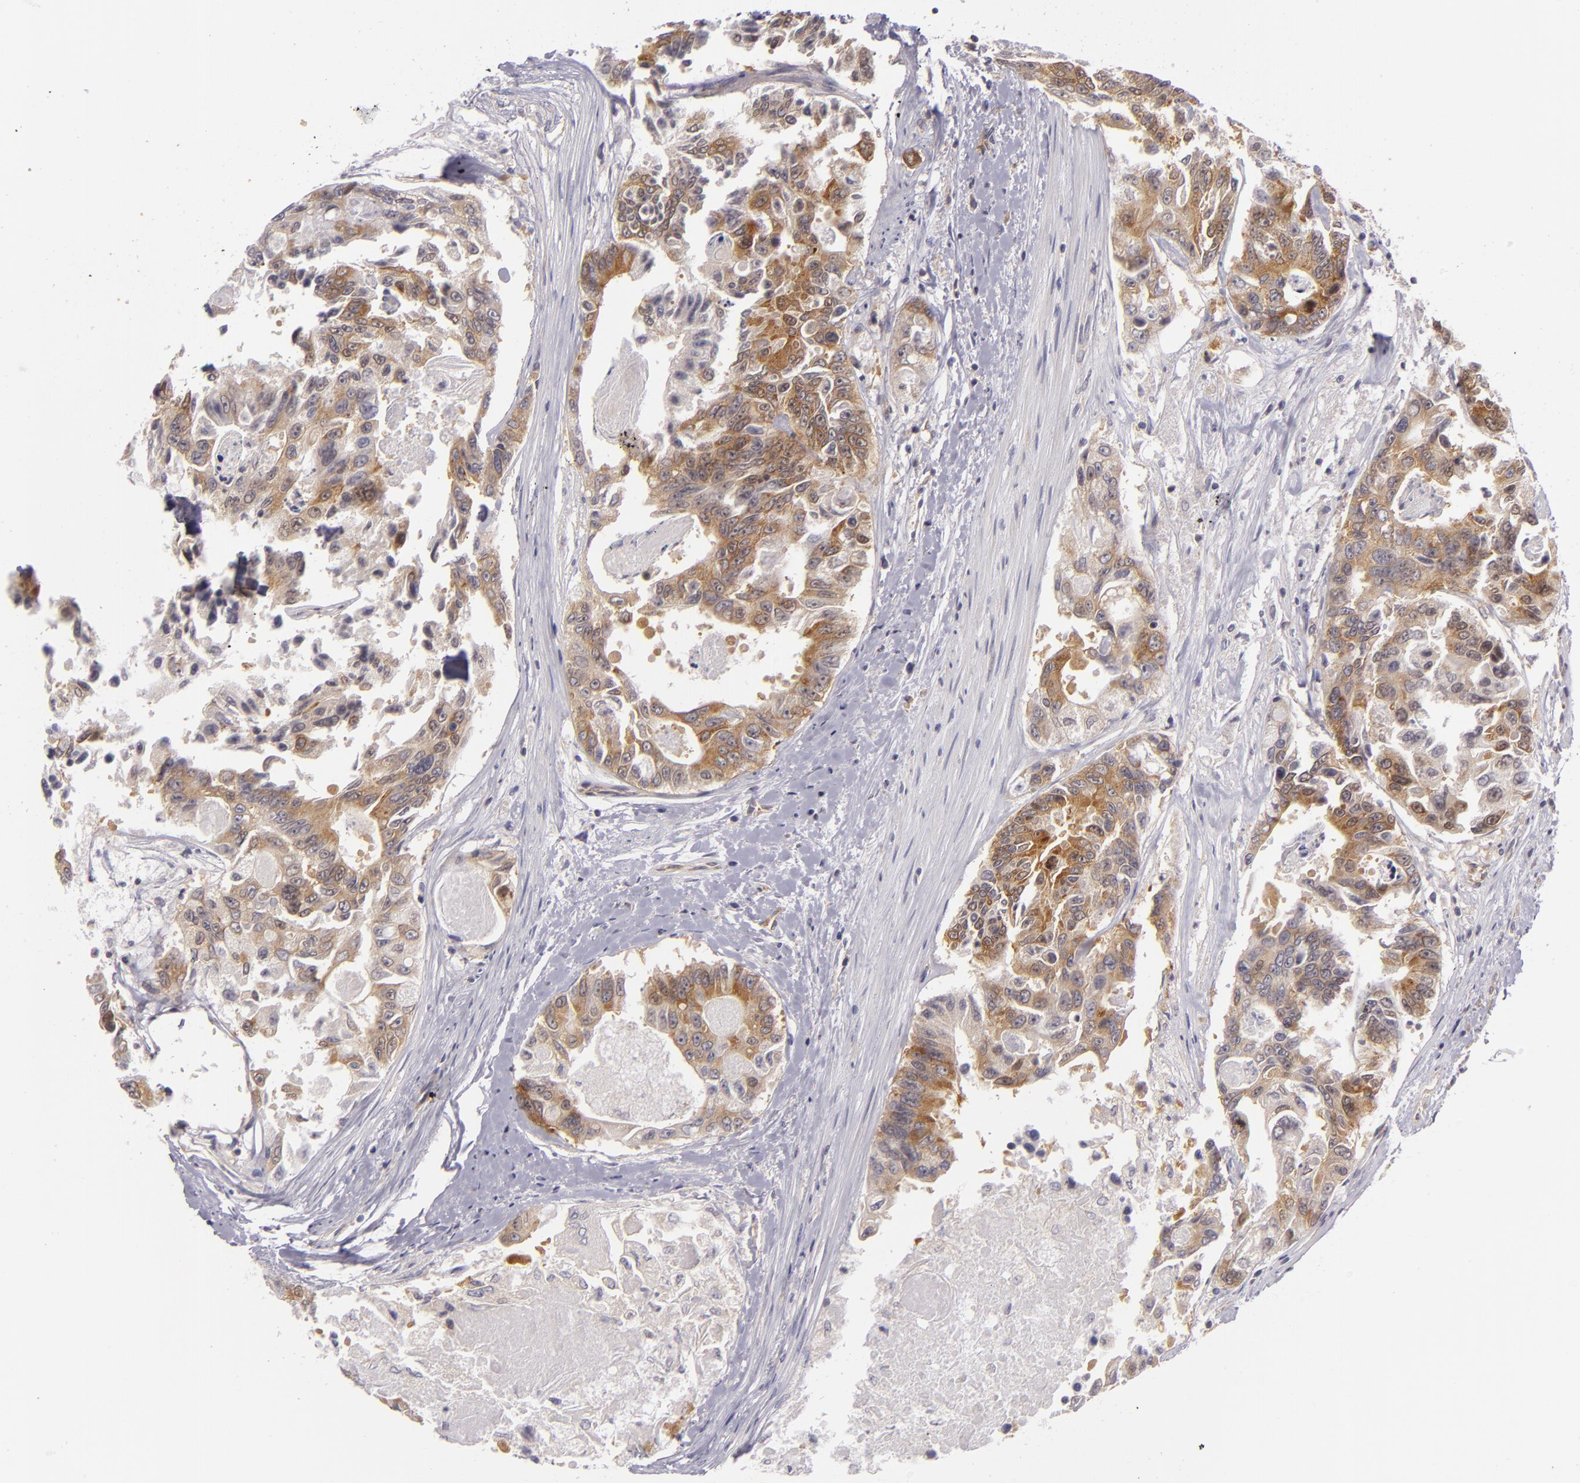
{"staining": {"intensity": "moderate", "quantity": "25%-75%", "location": "cytoplasmic/membranous"}, "tissue": "colorectal cancer", "cell_type": "Tumor cells", "image_type": "cancer", "snomed": [{"axis": "morphology", "description": "Adenocarcinoma, NOS"}, {"axis": "topography", "description": "Colon"}], "caption": "A brown stain highlights moderate cytoplasmic/membranous expression of a protein in colorectal cancer (adenocarcinoma) tumor cells.", "gene": "UPF3B", "patient": {"sex": "female", "age": 86}}